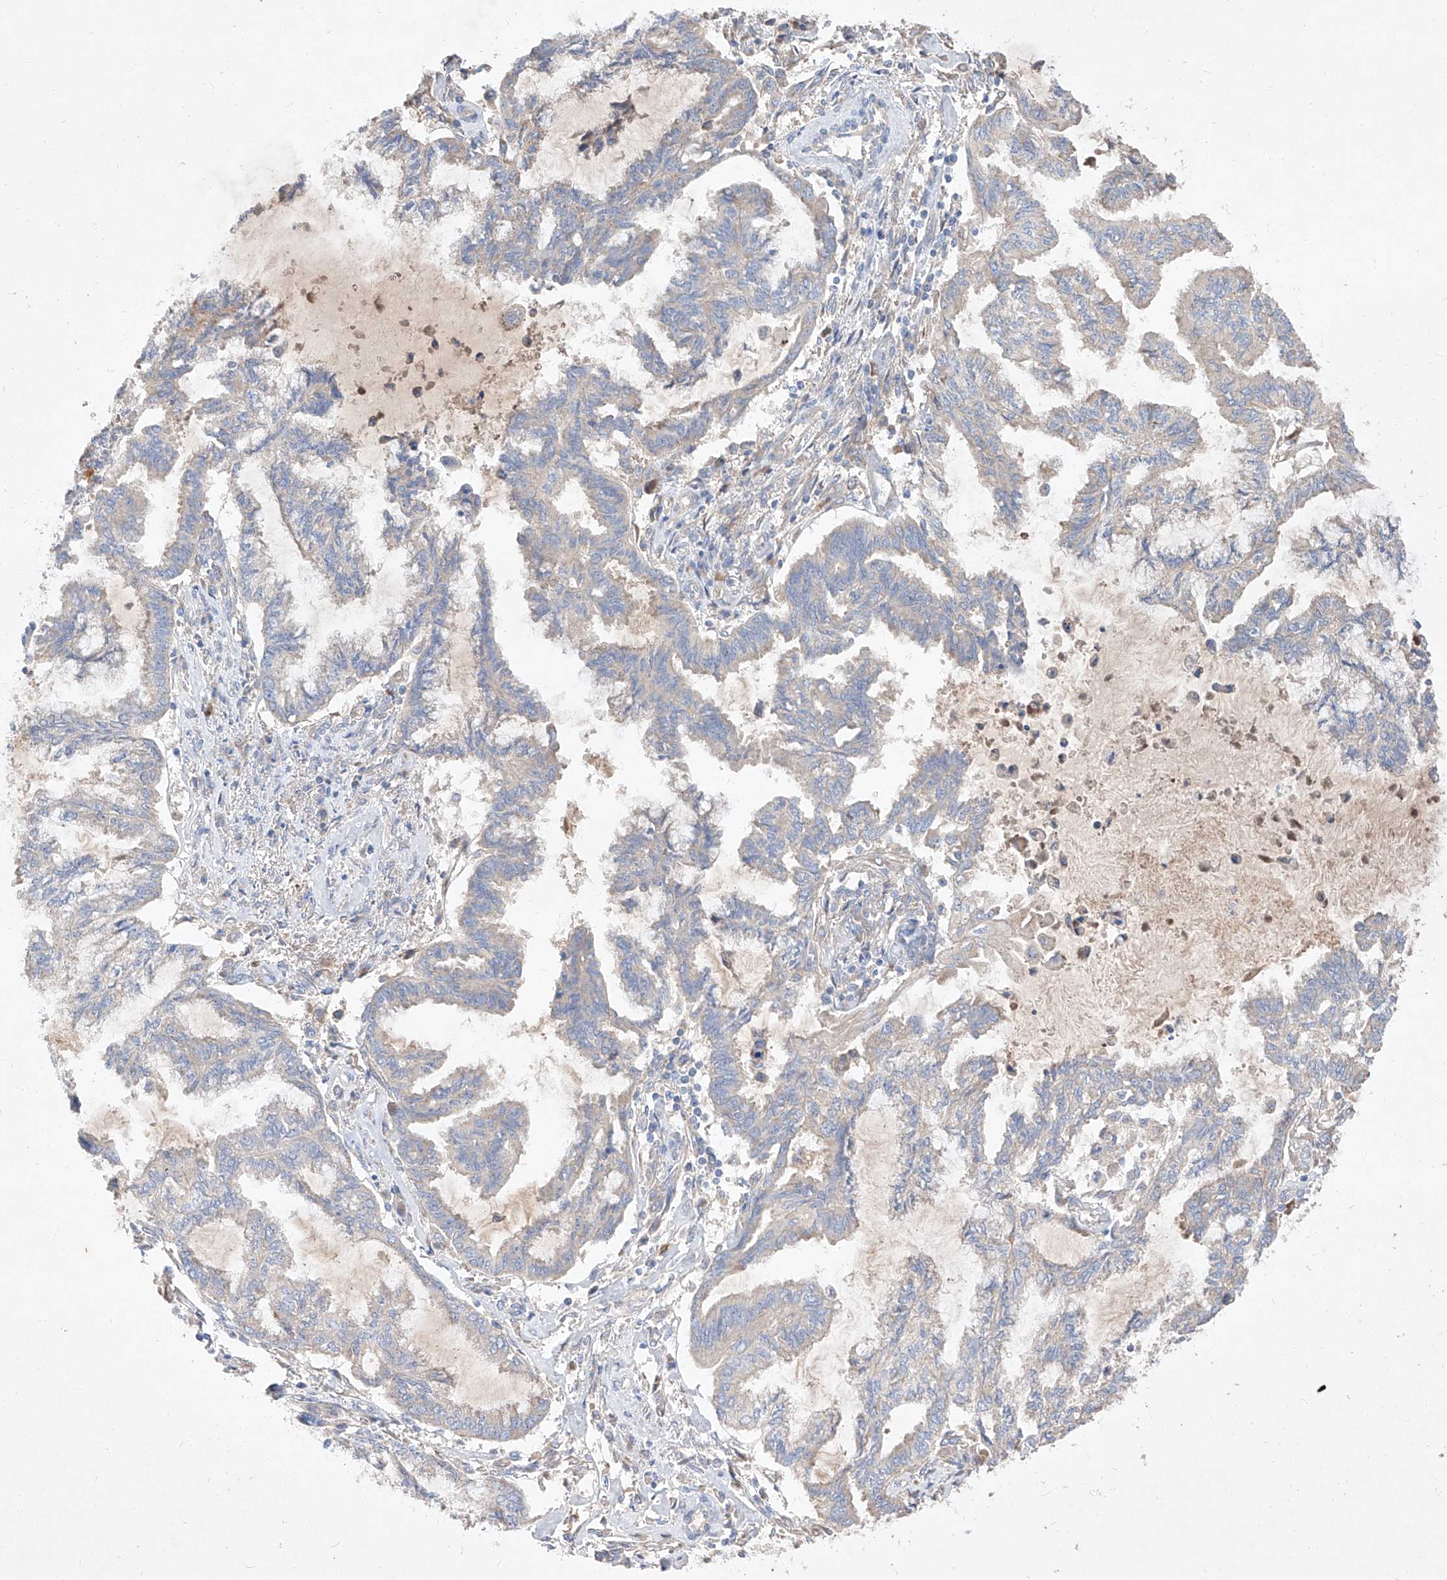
{"staining": {"intensity": "negative", "quantity": "none", "location": "none"}, "tissue": "endometrial cancer", "cell_type": "Tumor cells", "image_type": "cancer", "snomed": [{"axis": "morphology", "description": "Adenocarcinoma, NOS"}, {"axis": "topography", "description": "Endometrium"}], "caption": "This image is of adenocarcinoma (endometrial) stained with immunohistochemistry (IHC) to label a protein in brown with the nuclei are counter-stained blue. There is no positivity in tumor cells.", "gene": "DIRAS3", "patient": {"sex": "female", "age": 86}}